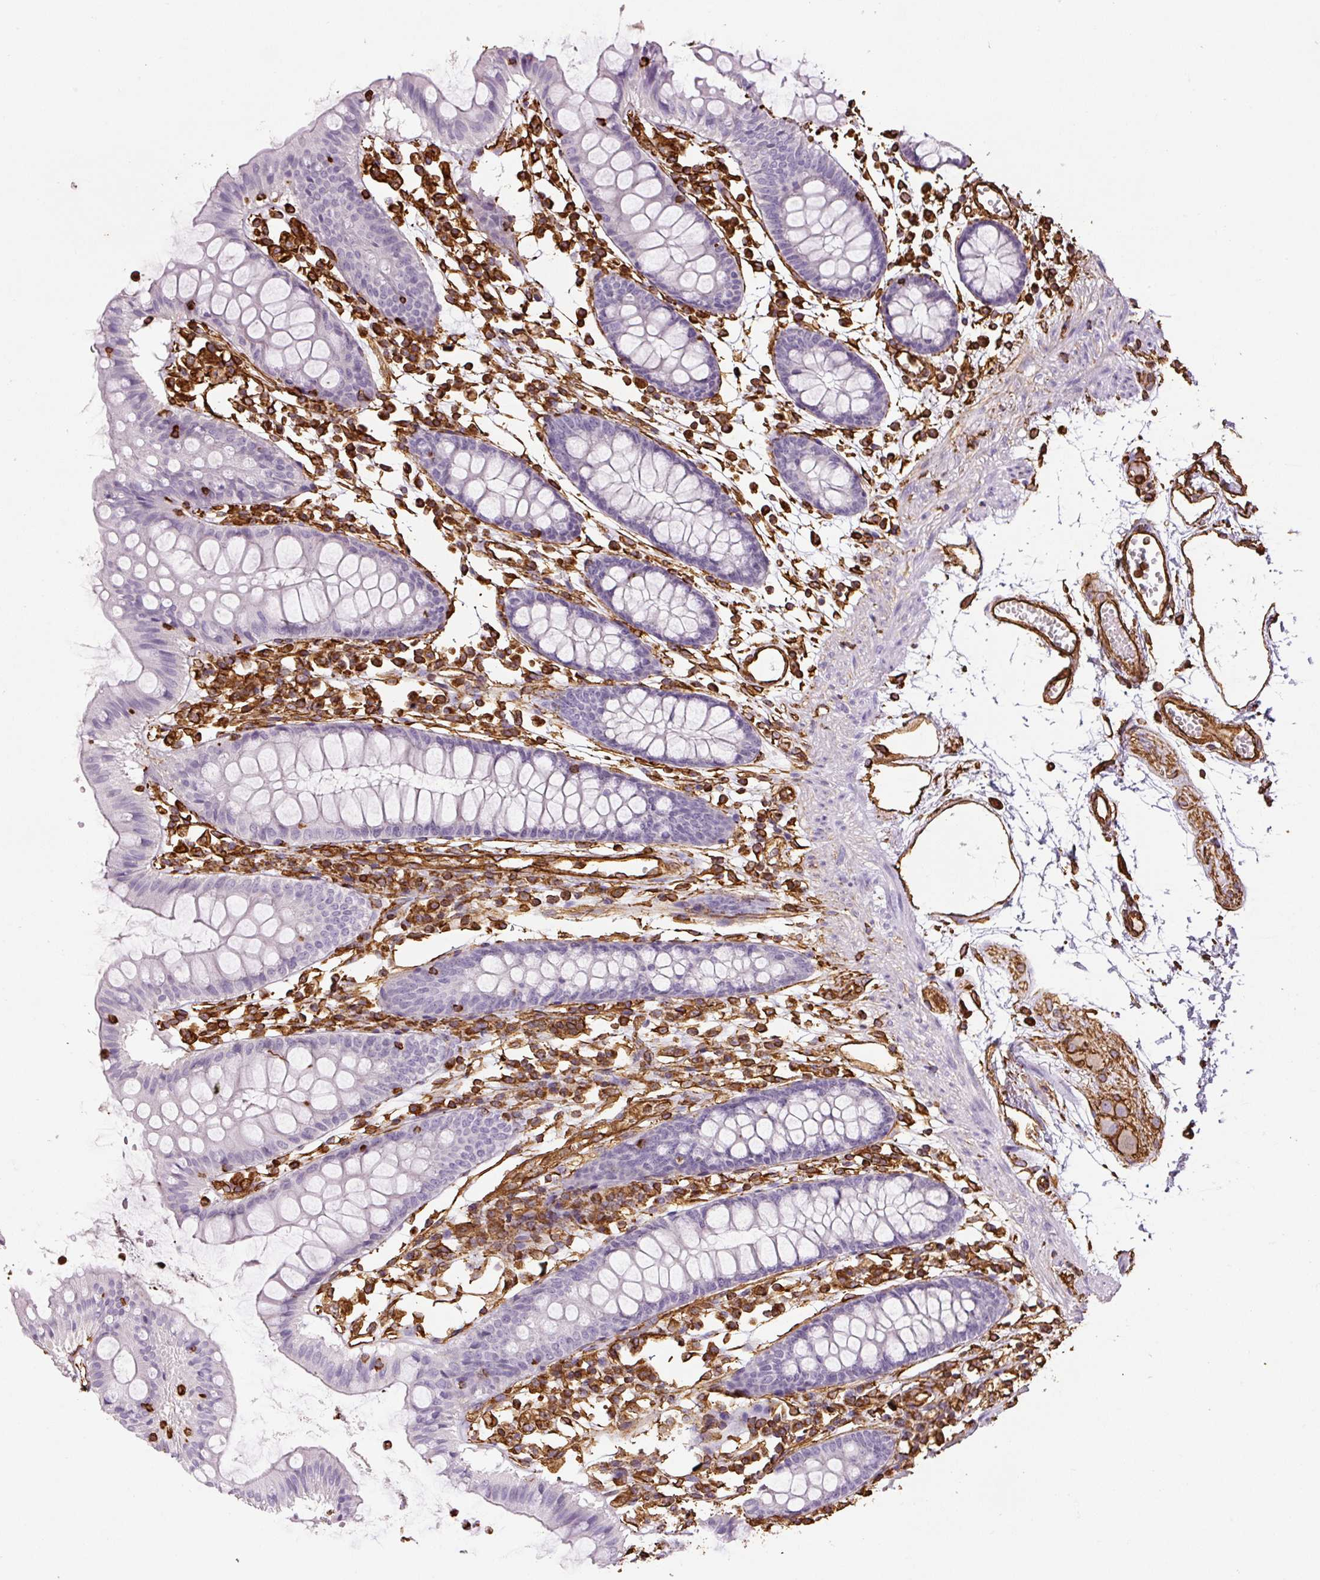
{"staining": {"intensity": "strong", "quantity": ">75%", "location": "cytoplasmic/membranous"}, "tissue": "colon", "cell_type": "Endothelial cells", "image_type": "normal", "snomed": [{"axis": "morphology", "description": "Normal tissue, NOS"}, {"axis": "topography", "description": "Colon"}], "caption": "Immunohistochemical staining of normal human colon exhibits strong cytoplasmic/membranous protein expression in approximately >75% of endothelial cells.", "gene": "VIM", "patient": {"sex": "female", "age": 84}}